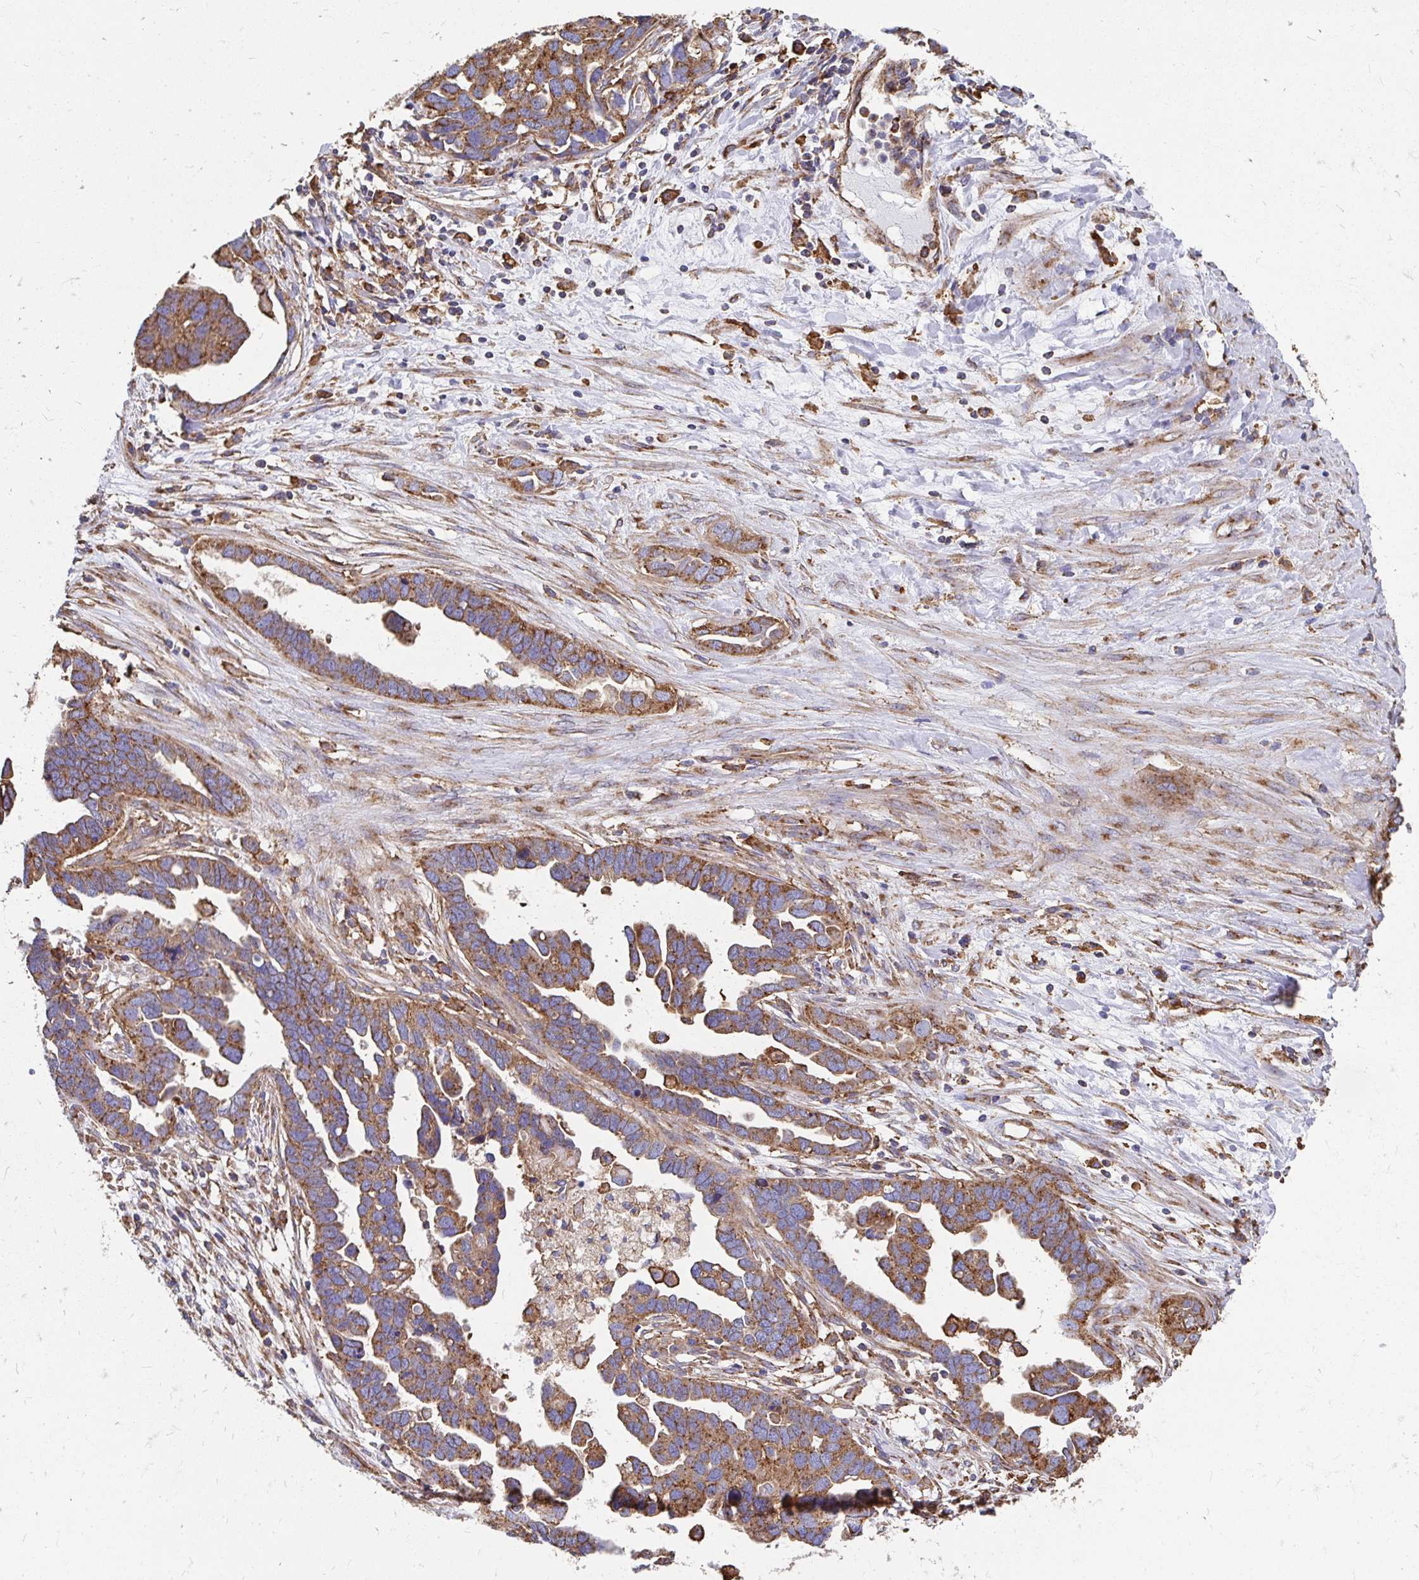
{"staining": {"intensity": "moderate", "quantity": ">75%", "location": "cytoplasmic/membranous"}, "tissue": "ovarian cancer", "cell_type": "Tumor cells", "image_type": "cancer", "snomed": [{"axis": "morphology", "description": "Cystadenocarcinoma, serous, NOS"}, {"axis": "topography", "description": "Ovary"}], "caption": "This is a micrograph of immunohistochemistry (IHC) staining of serous cystadenocarcinoma (ovarian), which shows moderate positivity in the cytoplasmic/membranous of tumor cells.", "gene": "CLTC", "patient": {"sex": "female", "age": 54}}